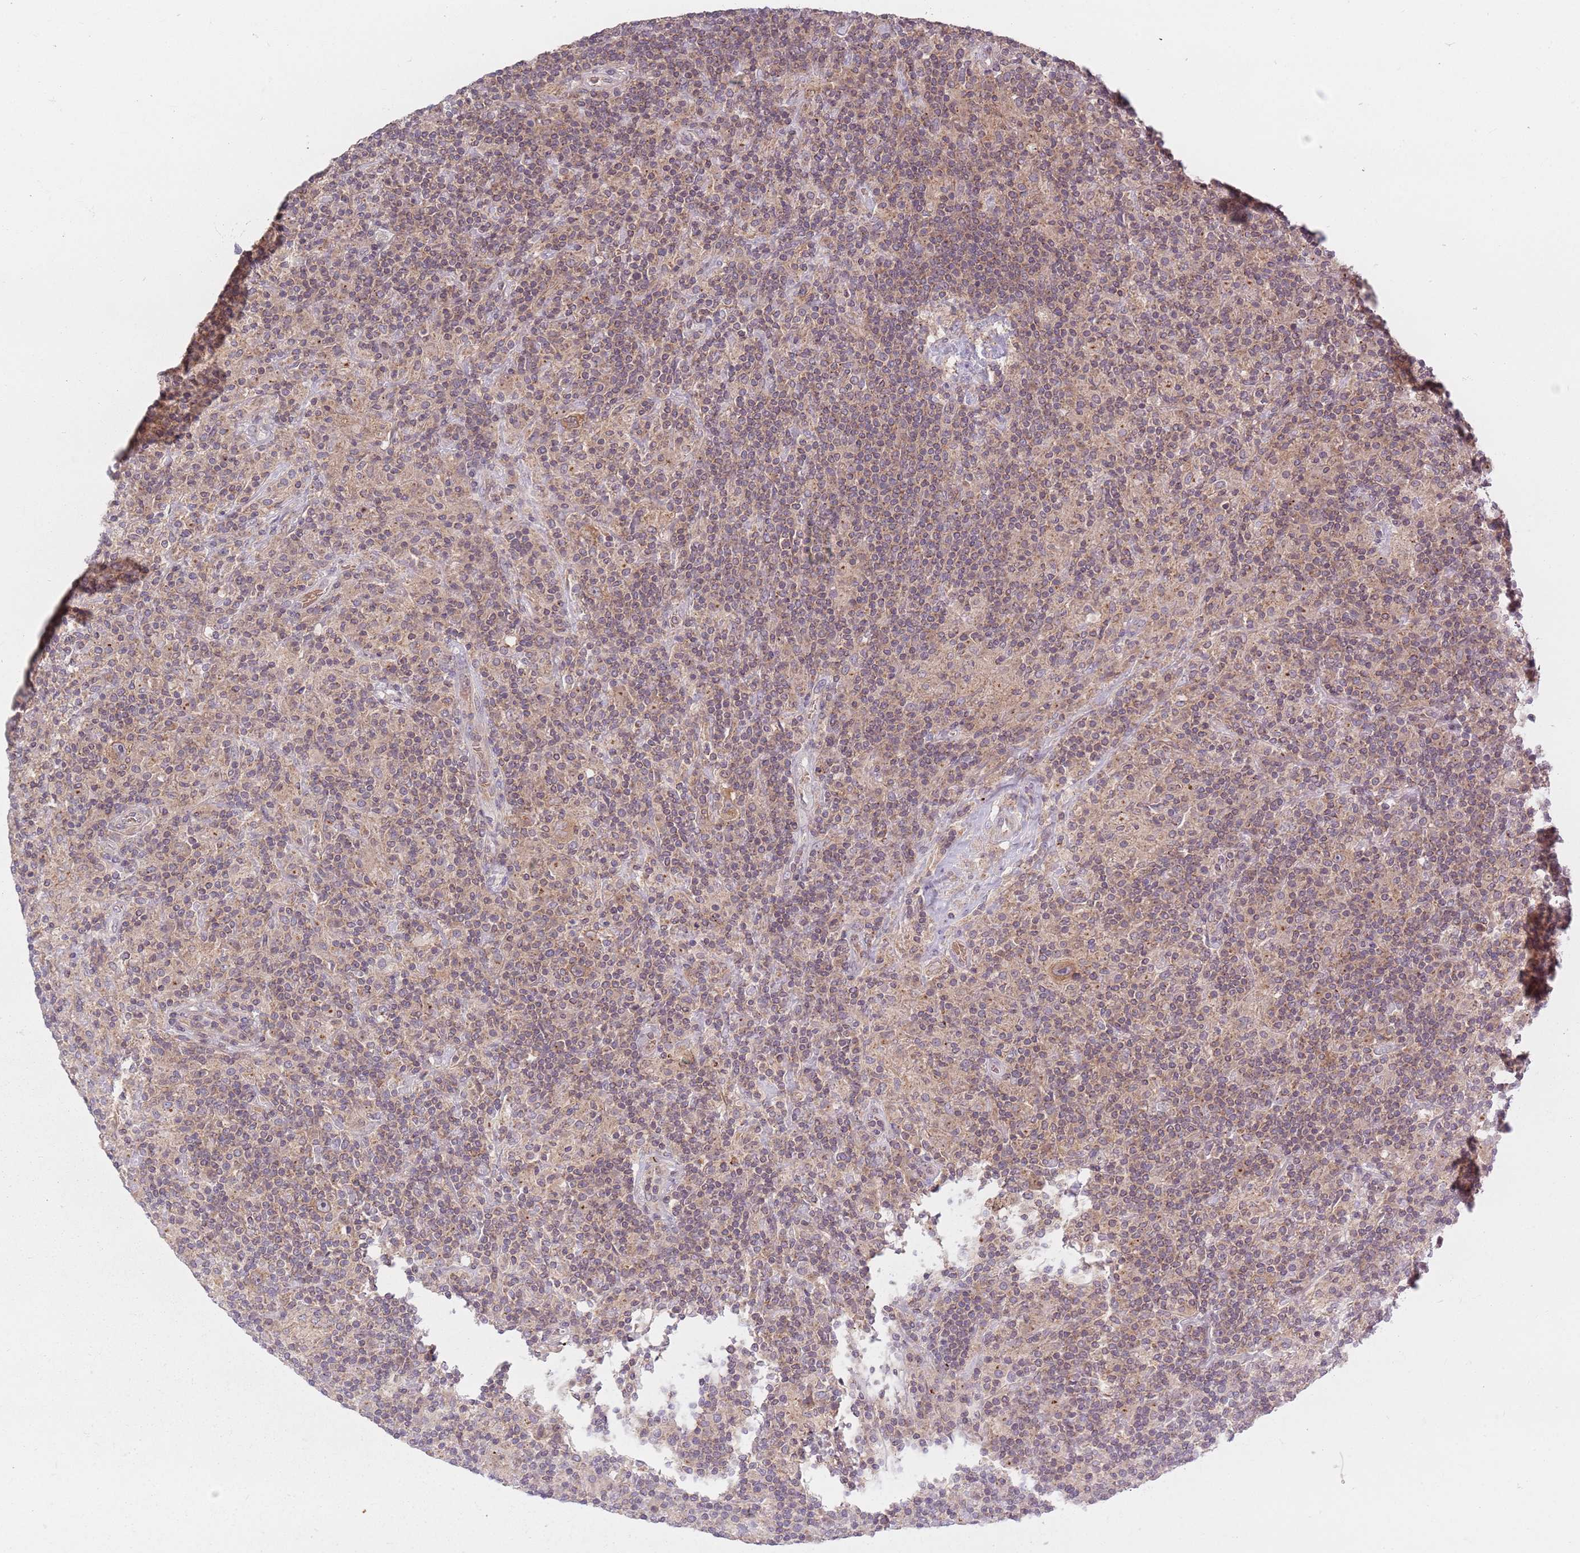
{"staining": {"intensity": "moderate", "quantity": "25%-75%", "location": "cytoplasmic/membranous"}, "tissue": "lymphoma", "cell_type": "Tumor cells", "image_type": "cancer", "snomed": [{"axis": "morphology", "description": "Hodgkin's disease, NOS"}, {"axis": "topography", "description": "Lymph node"}], "caption": "Protein staining exhibits moderate cytoplasmic/membranous positivity in about 25%-75% of tumor cells in Hodgkin's disease. The protein of interest is stained brown, and the nuclei are stained in blue (DAB IHC with brightfield microscopy, high magnification).", "gene": "ASB13", "patient": {"sex": "male", "age": 70}}